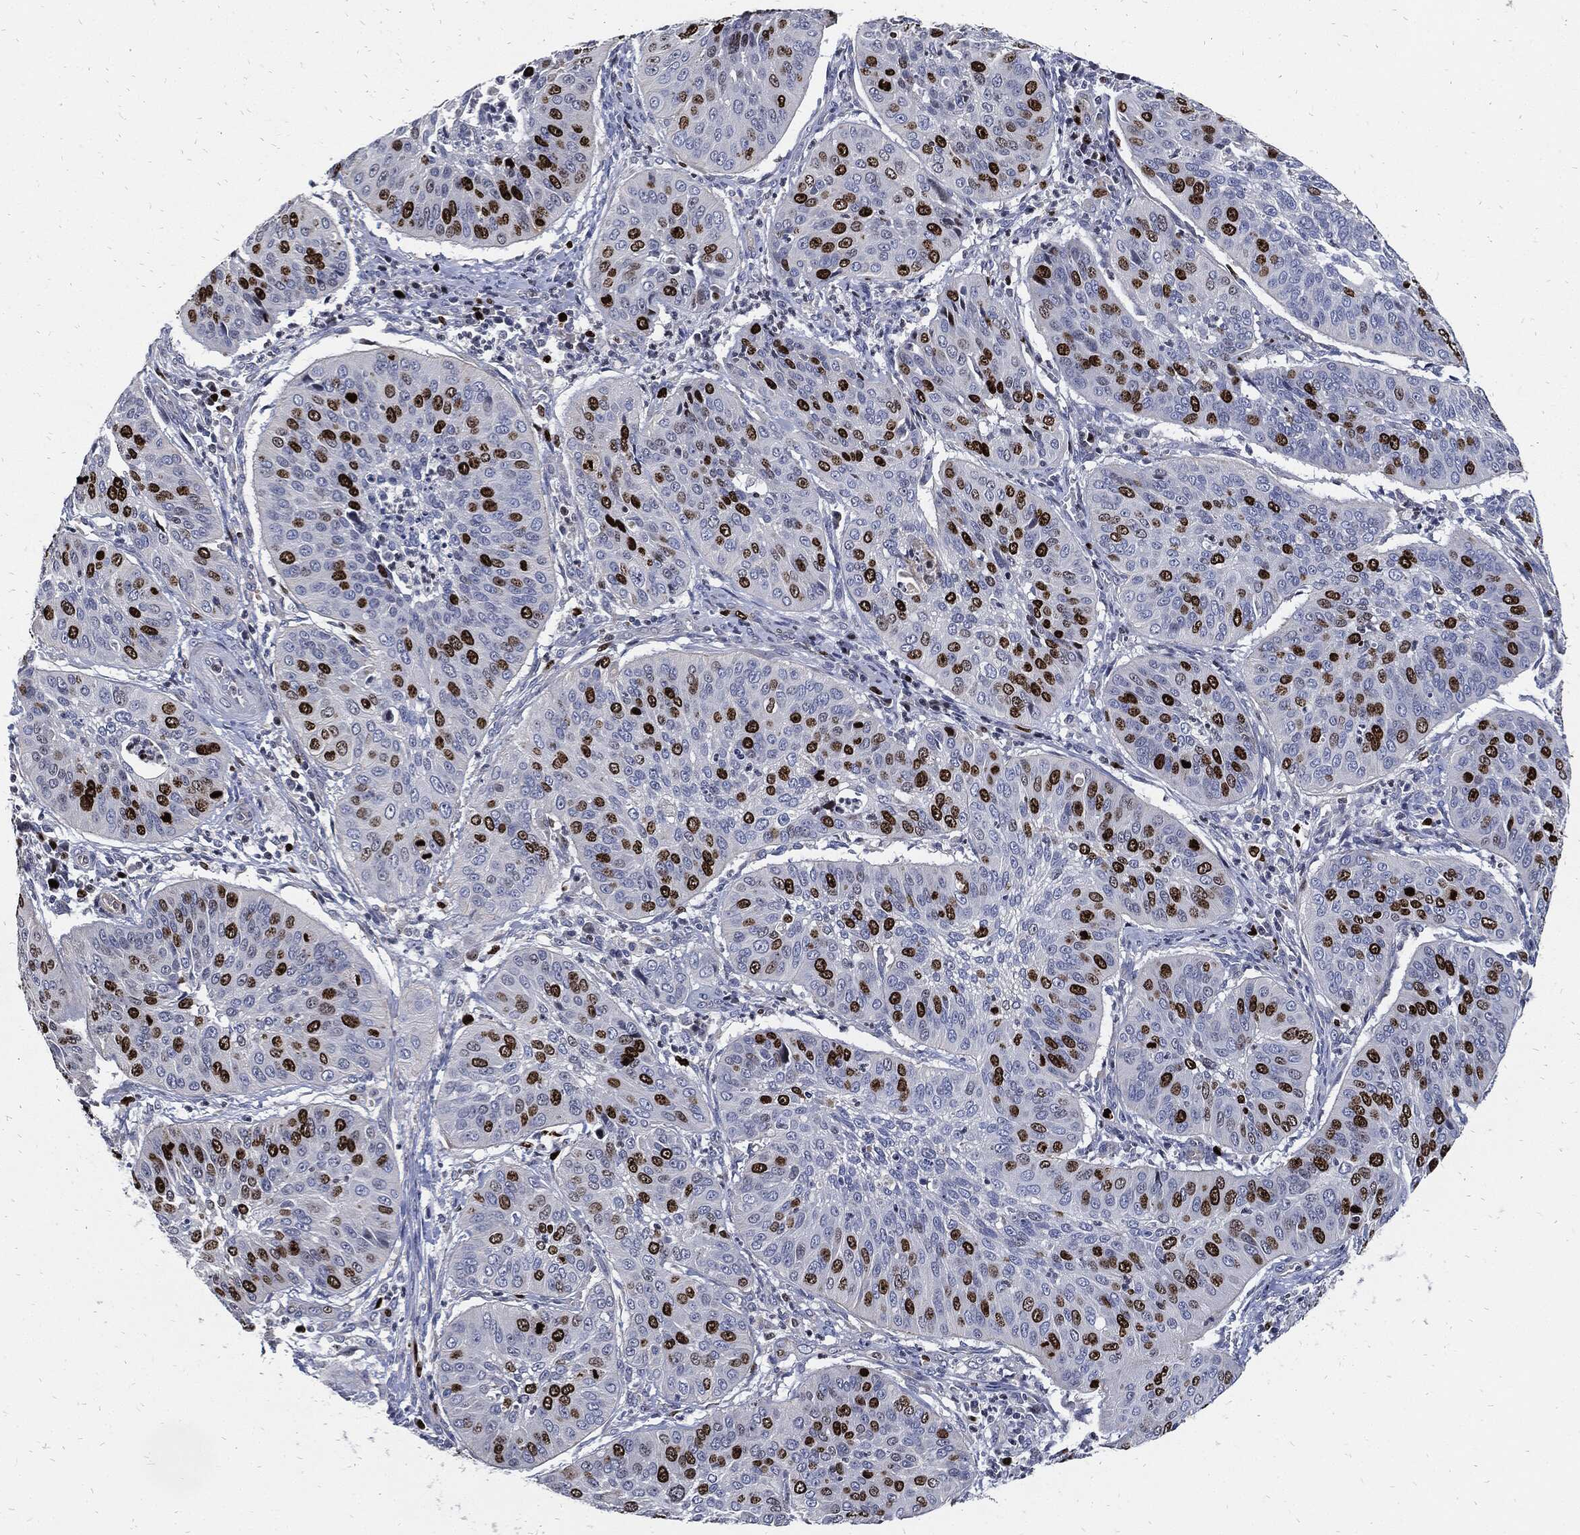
{"staining": {"intensity": "strong", "quantity": "25%-75%", "location": "nuclear"}, "tissue": "cervical cancer", "cell_type": "Tumor cells", "image_type": "cancer", "snomed": [{"axis": "morphology", "description": "Normal tissue, NOS"}, {"axis": "morphology", "description": "Squamous cell carcinoma, NOS"}, {"axis": "topography", "description": "Cervix"}], "caption": "Cervical cancer (squamous cell carcinoma) stained with DAB (3,3'-diaminobenzidine) immunohistochemistry (IHC) displays high levels of strong nuclear staining in approximately 25%-75% of tumor cells. (DAB (3,3'-diaminobenzidine) IHC, brown staining for protein, blue staining for nuclei).", "gene": "MKI67", "patient": {"sex": "female", "age": 39}}